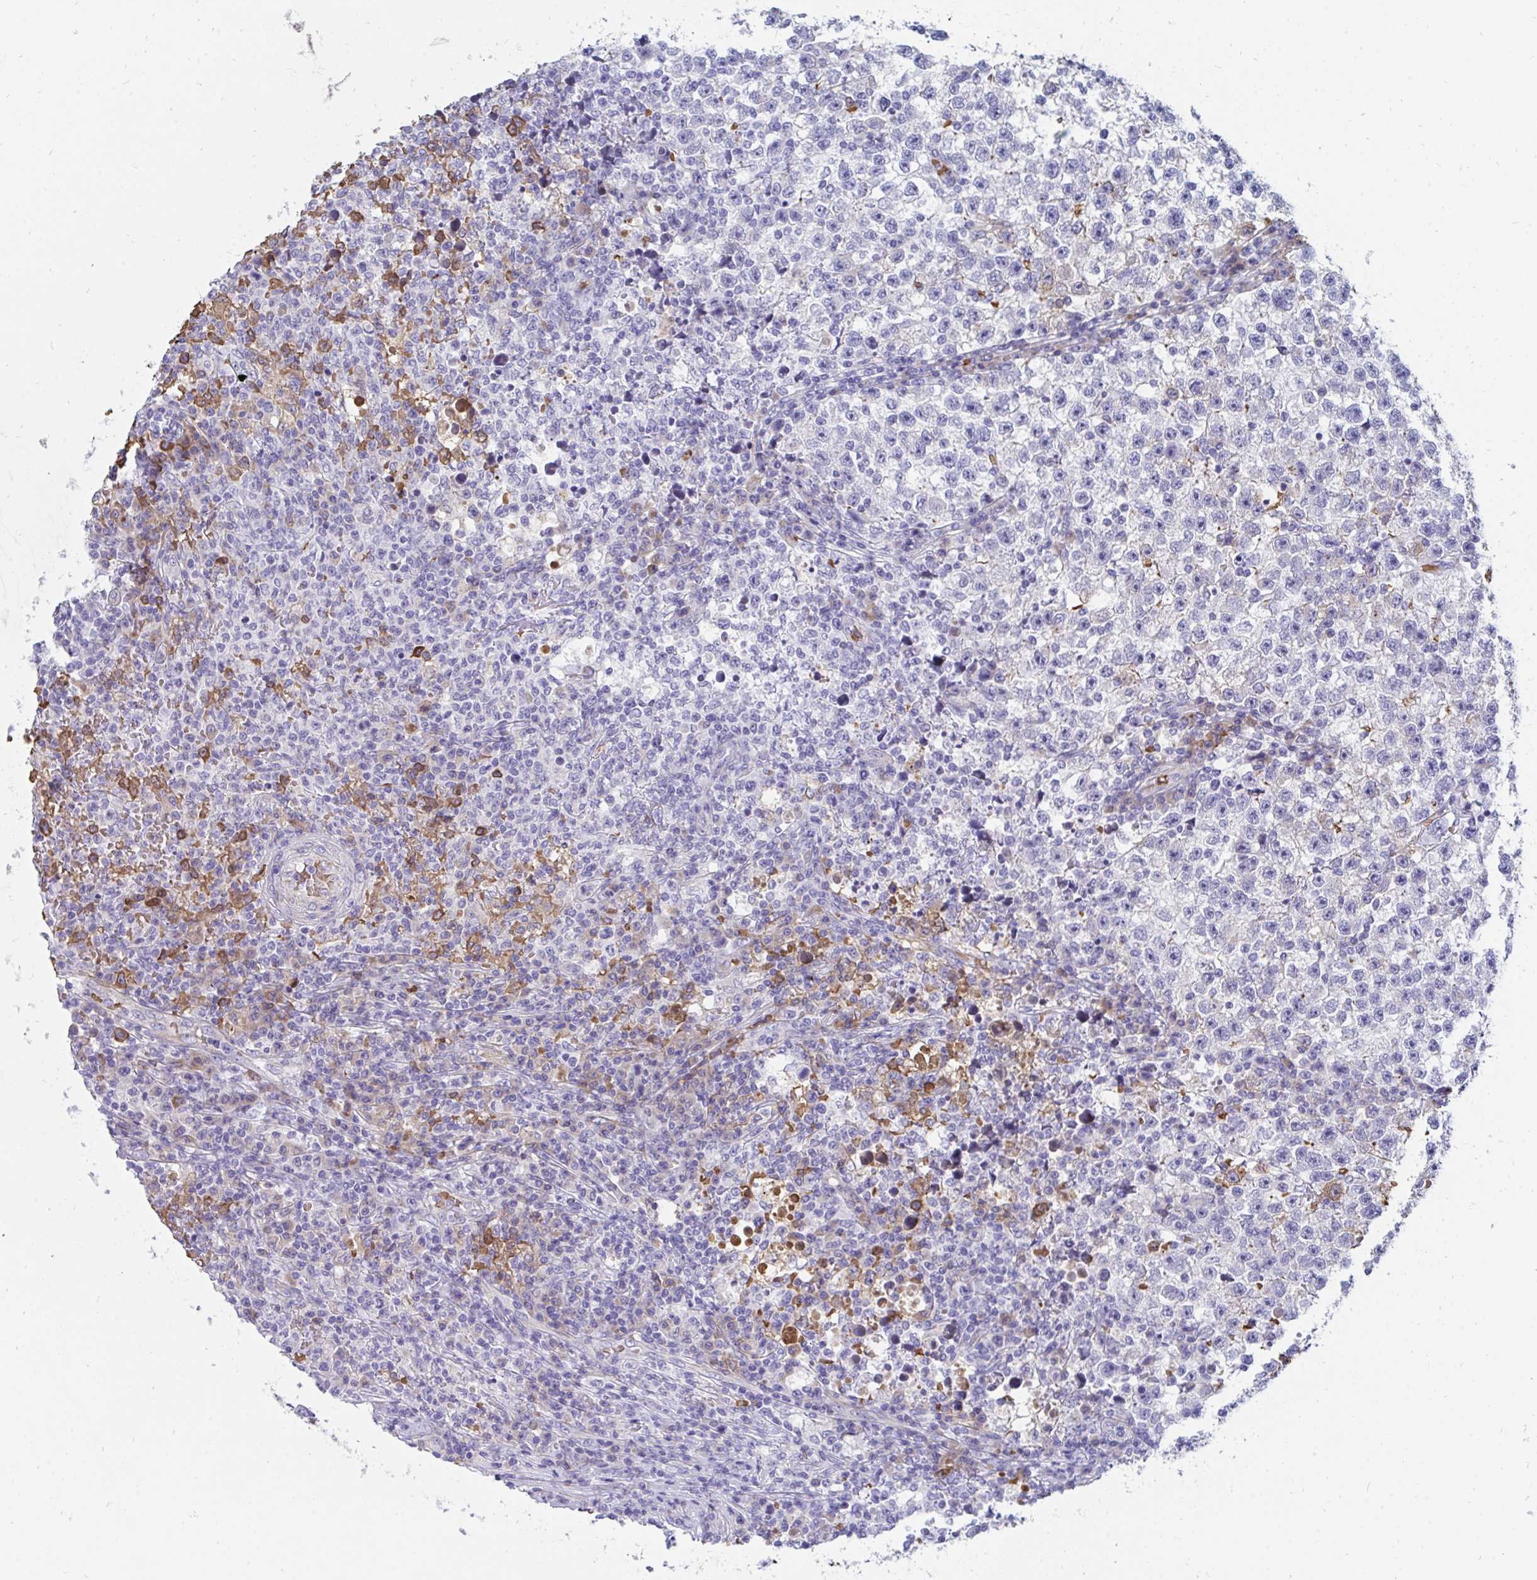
{"staining": {"intensity": "negative", "quantity": "none", "location": "none"}, "tissue": "testis cancer", "cell_type": "Tumor cells", "image_type": "cancer", "snomed": [{"axis": "morphology", "description": "Seminoma, NOS"}, {"axis": "topography", "description": "Testis"}], "caption": "Immunohistochemistry photomicrograph of neoplastic tissue: human testis cancer (seminoma) stained with DAB shows no significant protein positivity in tumor cells.", "gene": "MROH2B", "patient": {"sex": "male", "age": 22}}